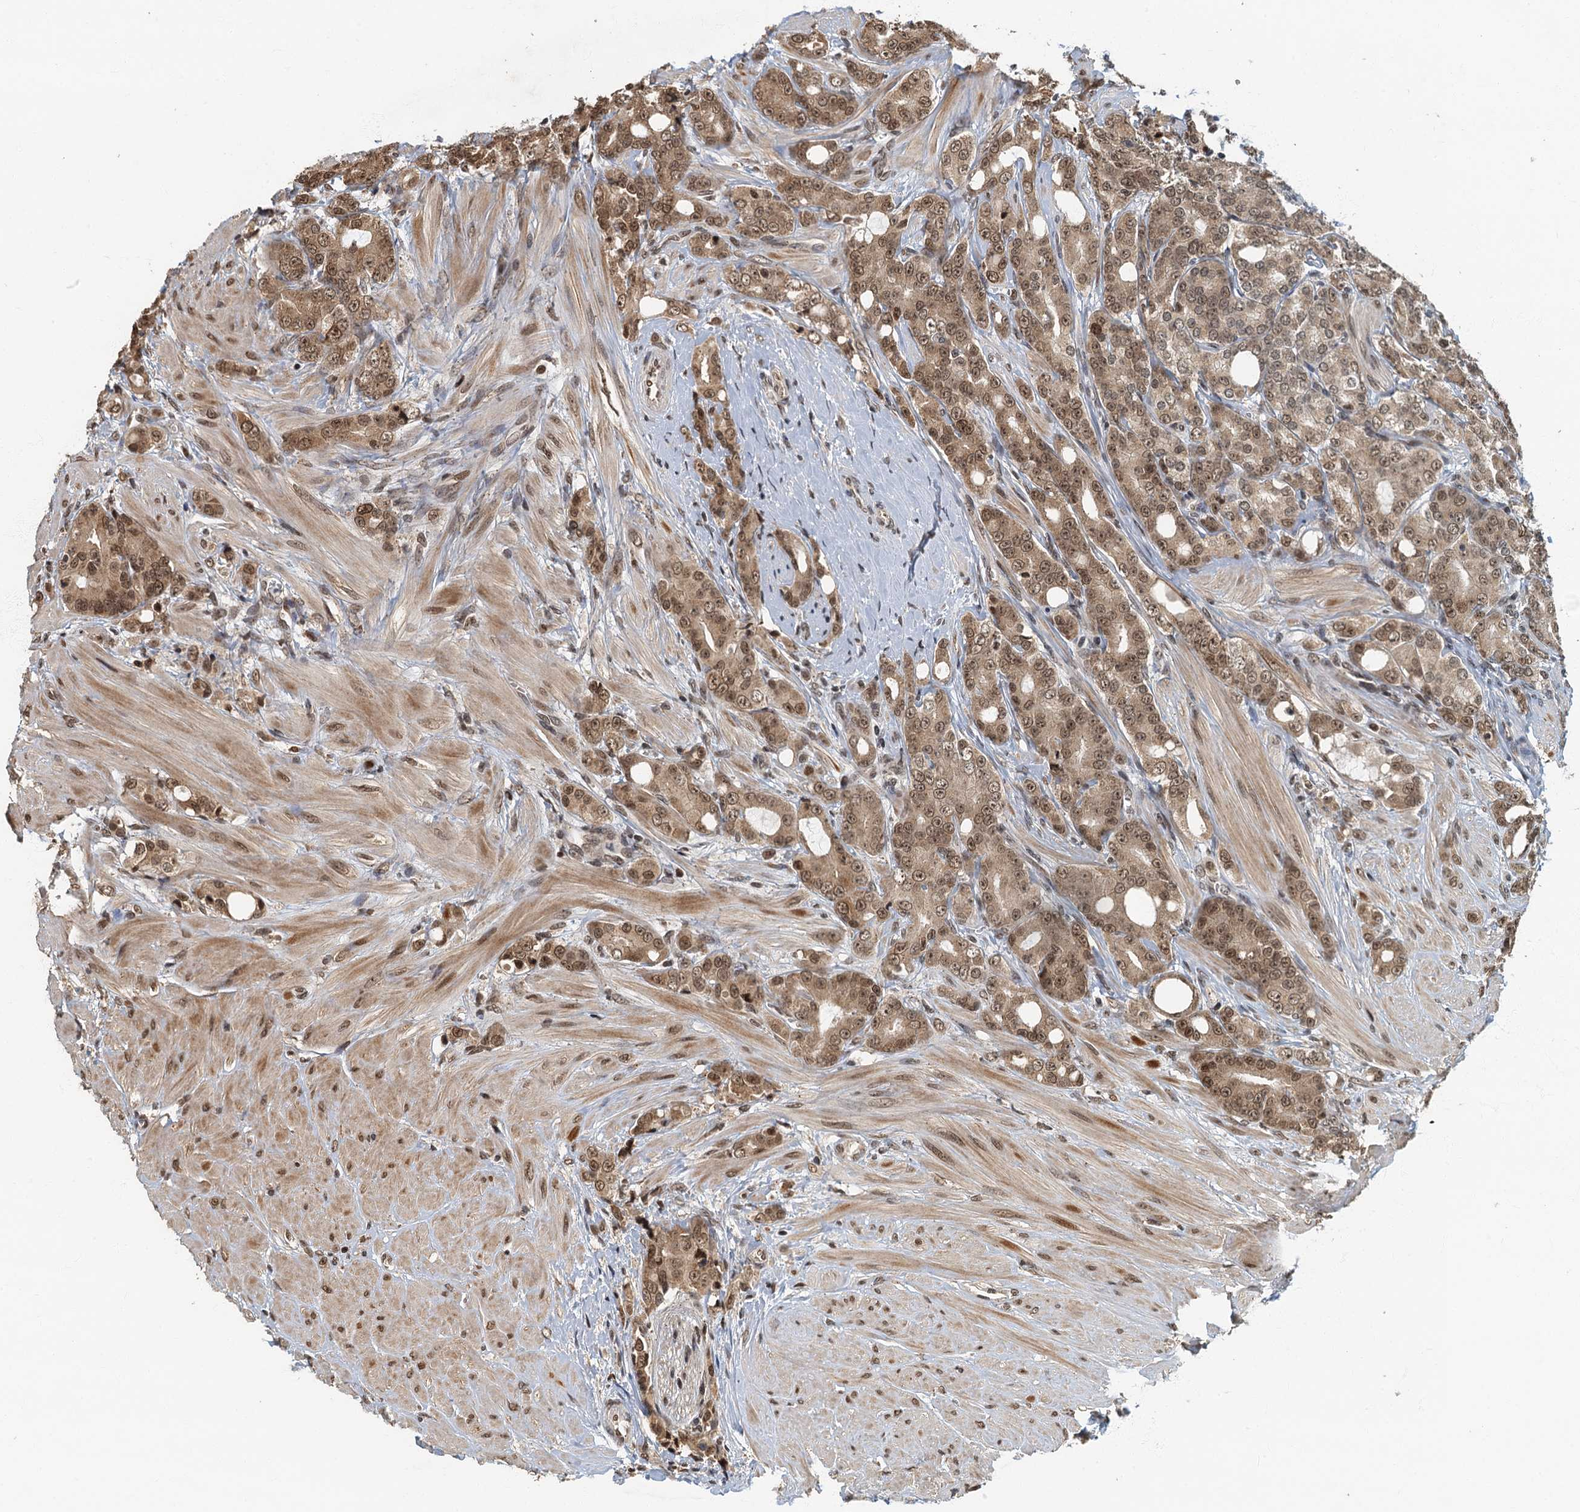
{"staining": {"intensity": "moderate", "quantity": ">75%", "location": "cytoplasmic/membranous,nuclear"}, "tissue": "prostate cancer", "cell_type": "Tumor cells", "image_type": "cancer", "snomed": [{"axis": "morphology", "description": "Adenocarcinoma, High grade"}, {"axis": "topography", "description": "Prostate"}], "caption": "There is medium levels of moderate cytoplasmic/membranous and nuclear expression in tumor cells of prostate adenocarcinoma (high-grade), as demonstrated by immunohistochemical staining (brown color).", "gene": "CKAP2L", "patient": {"sex": "male", "age": 62}}